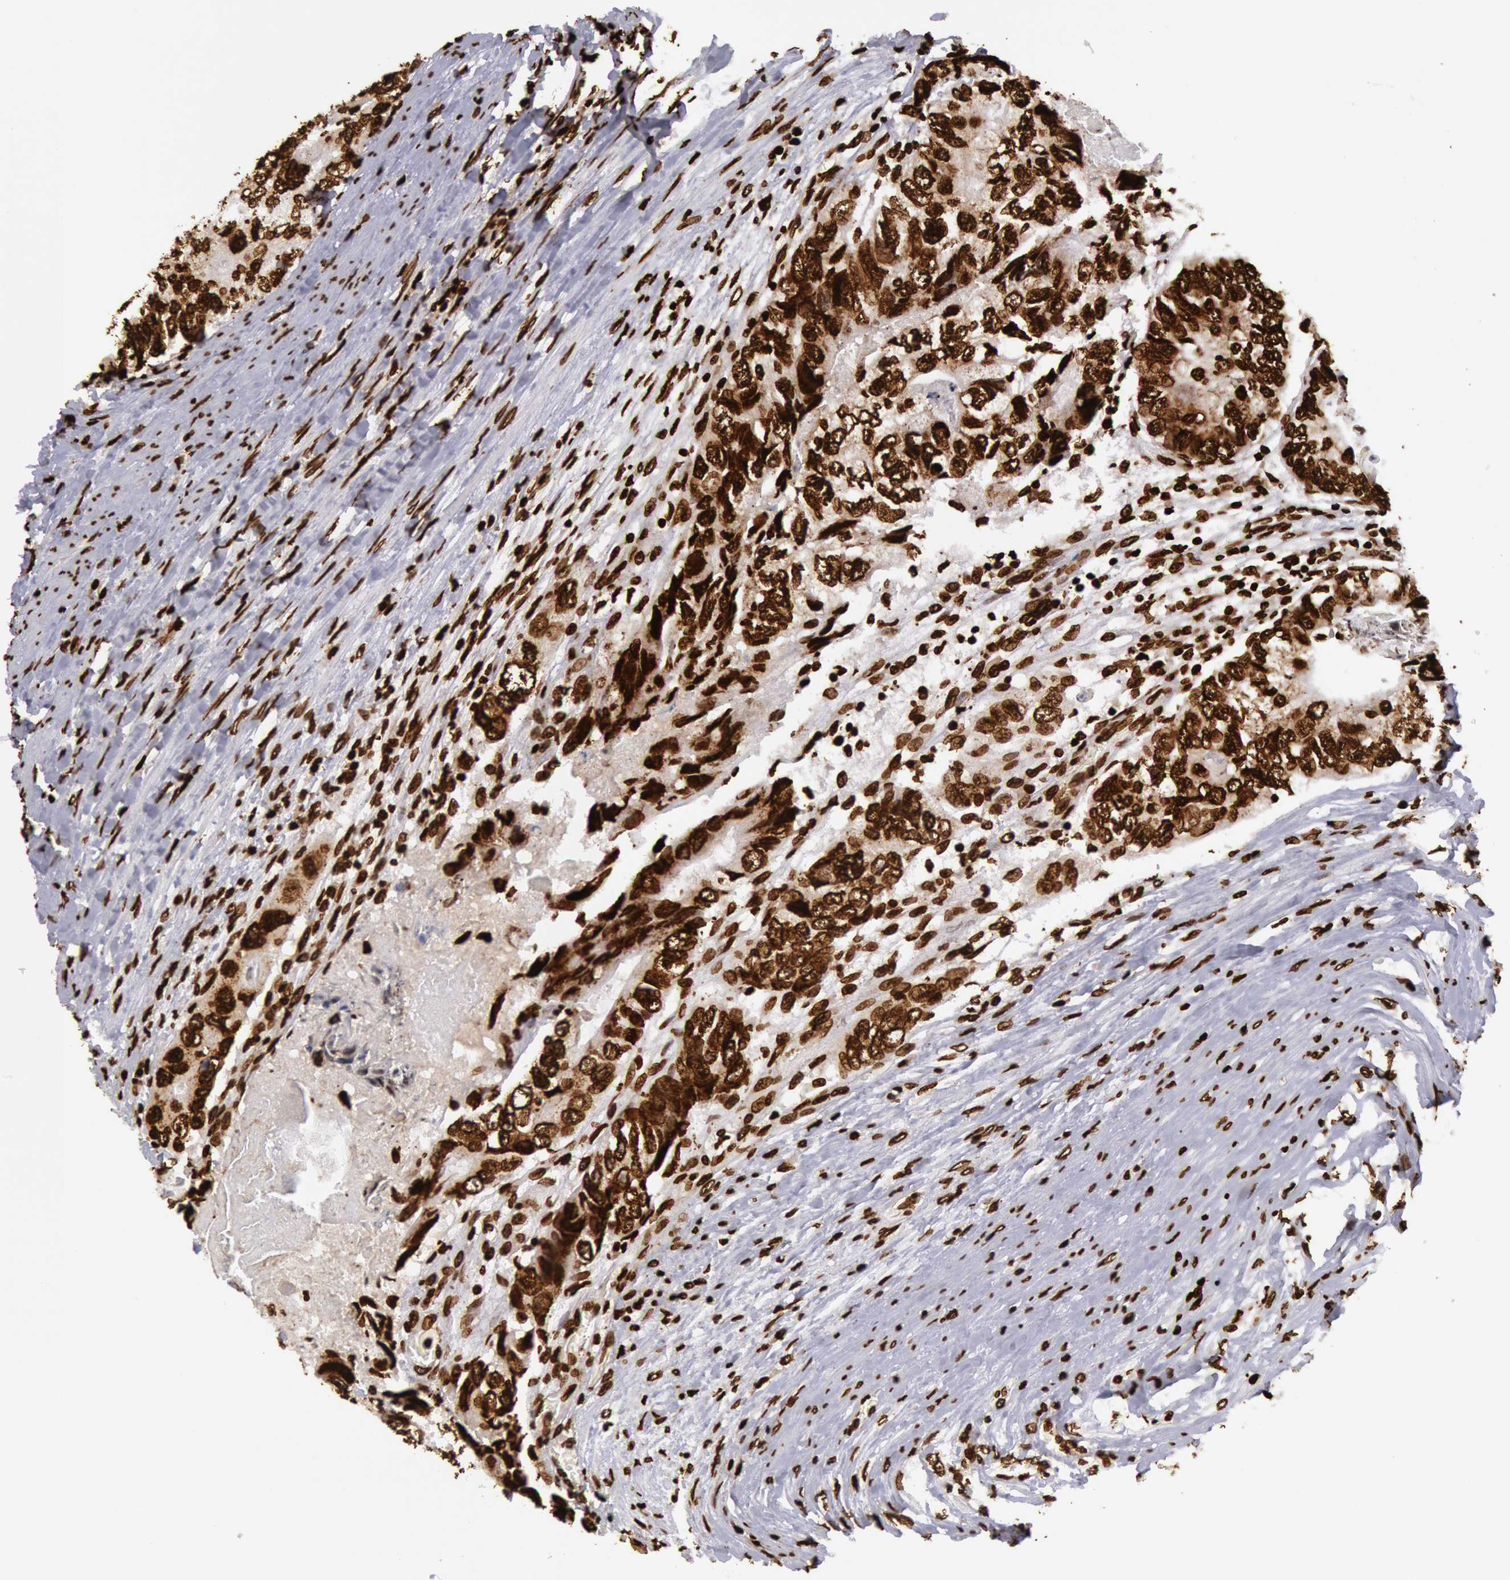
{"staining": {"intensity": "strong", "quantity": ">75%", "location": "nuclear"}, "tissue": "colorectal cancer", "cell_type": "Tumor cells", "image_type": "cancer", "snomed": [{"axis": "morphology", "description": "Adenocarcinoma, NOS"}, {"axis": "topography", "description": "Rectum"}], "caption": "Immunohistochemical staining of human colorectal cancer exhibits strong nuclear protein positivity in approximately >75% of tumor cells.", "gene": "H3-4", "patient": {"sex": "female", "age": 82}}